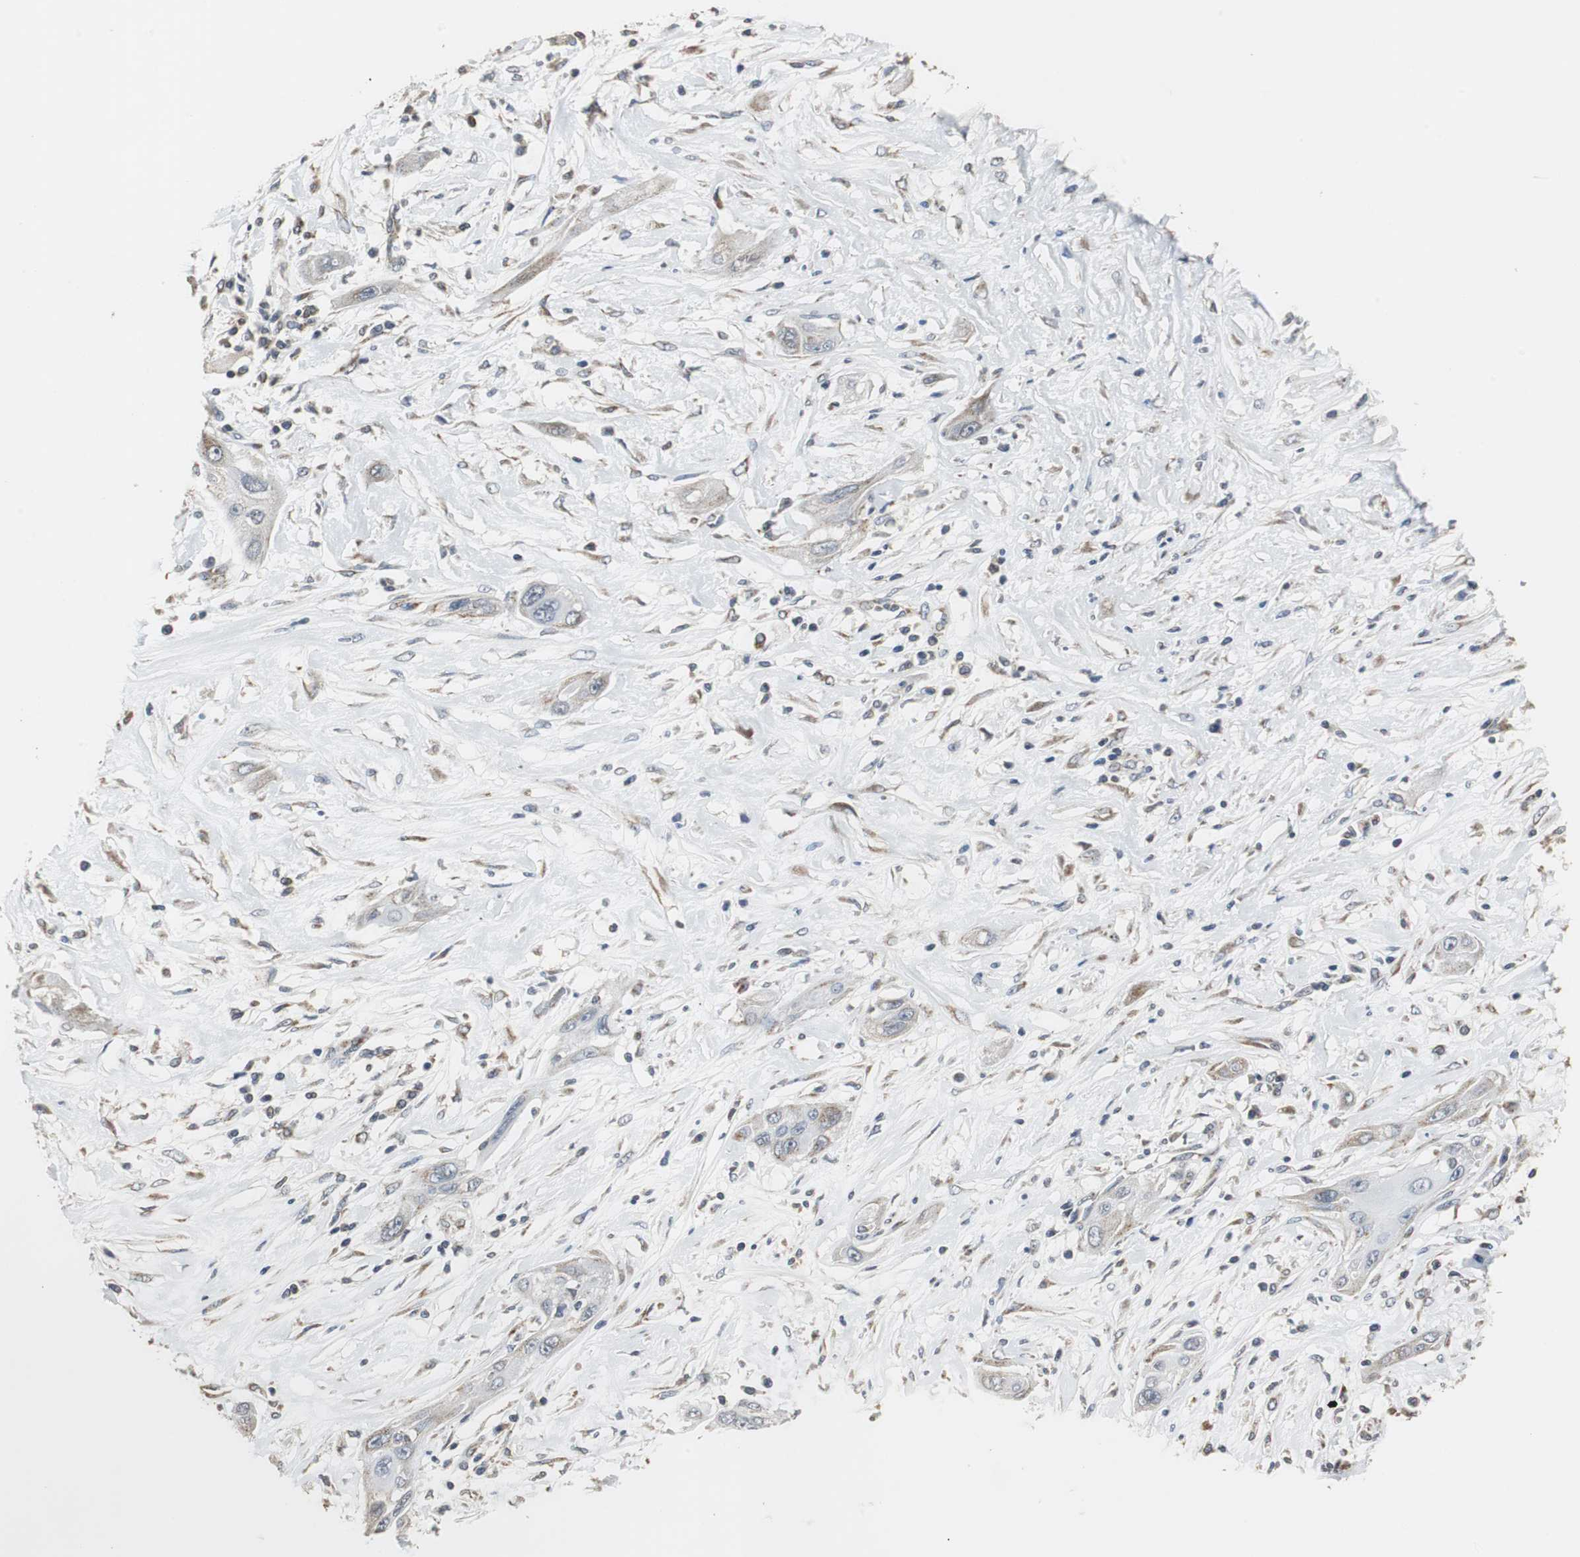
{"staining": {"intensity": "weak", "quantity": "<25%", "location": "cytoplasmic/membranous"}, "tissue": "lung cancer", "cell_type": "Tumor cells", "image_type": "cancer", "snomed": [{"axis": "morphology", "description": "Squamous cell carcinoma, NOS"}, {"axis": "topography", "description": "Lung"}], "caption": "Tumor cells are negative for brown protein staining in lung cancer (squamous cell carcinoma).", "gene": "HMGCL", "patient": {"sex": "female", "age": 47}}